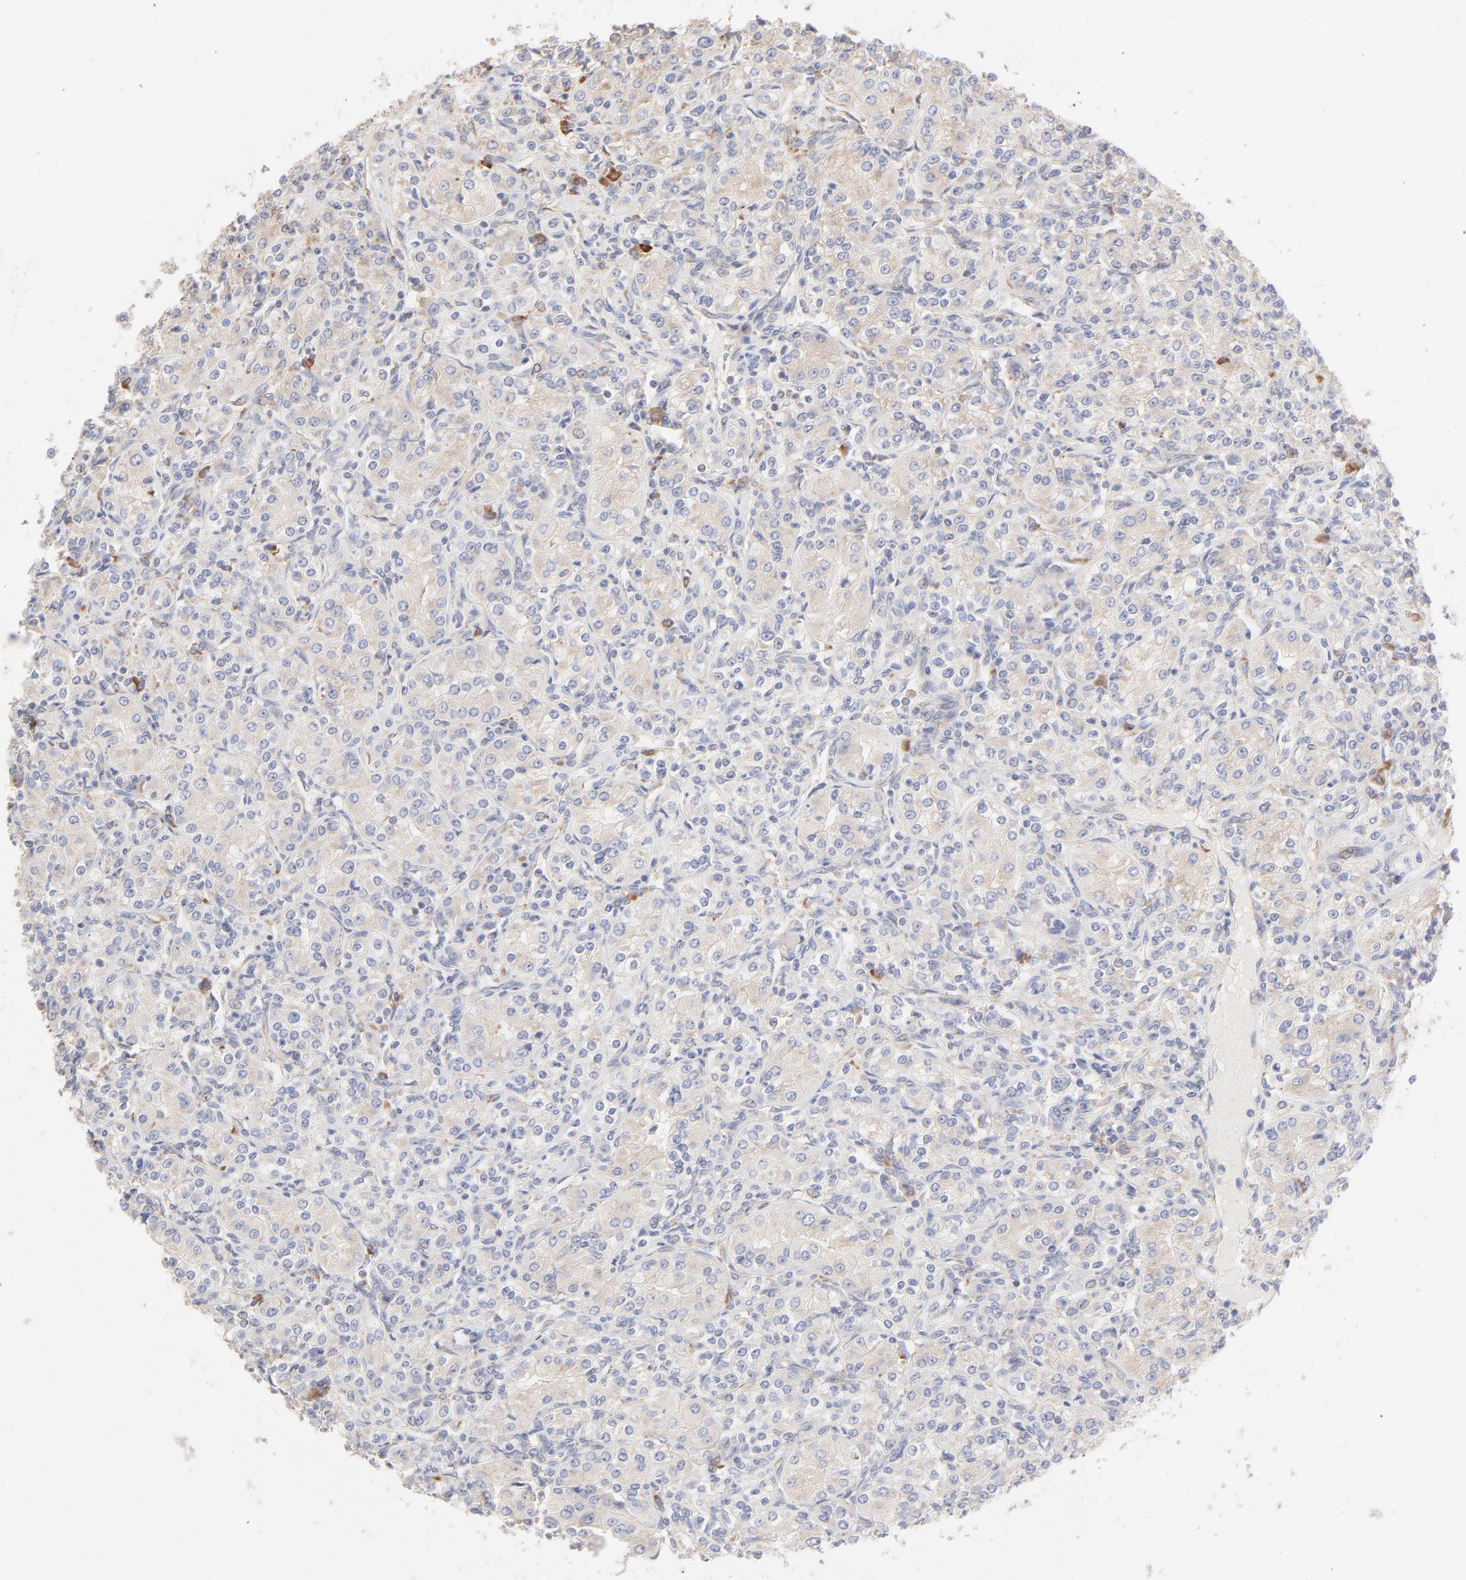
{"staining": {"intensity": "weak", "quantity": "25%-75%", "location": "cytoplasmic/membranous"}, "tissue": "renal cancer", "cell_type": "Tumor cells", "image_type": "cancer", "snomed": [{"axis": "morphology", "description": "Adenocarcinoma, NOS"}, {"axis": "topography", "description": "Kidney"}], "caption": "DAB (3,3'-diaminobenzidine) immunohistochemical staining of renal cancer exhibits weak cytoplasmic/membranous protein expression in about 25%-75% of tumor cells.", "gene": "RPS21", "patient": {"sex": "male", "age": 77}}